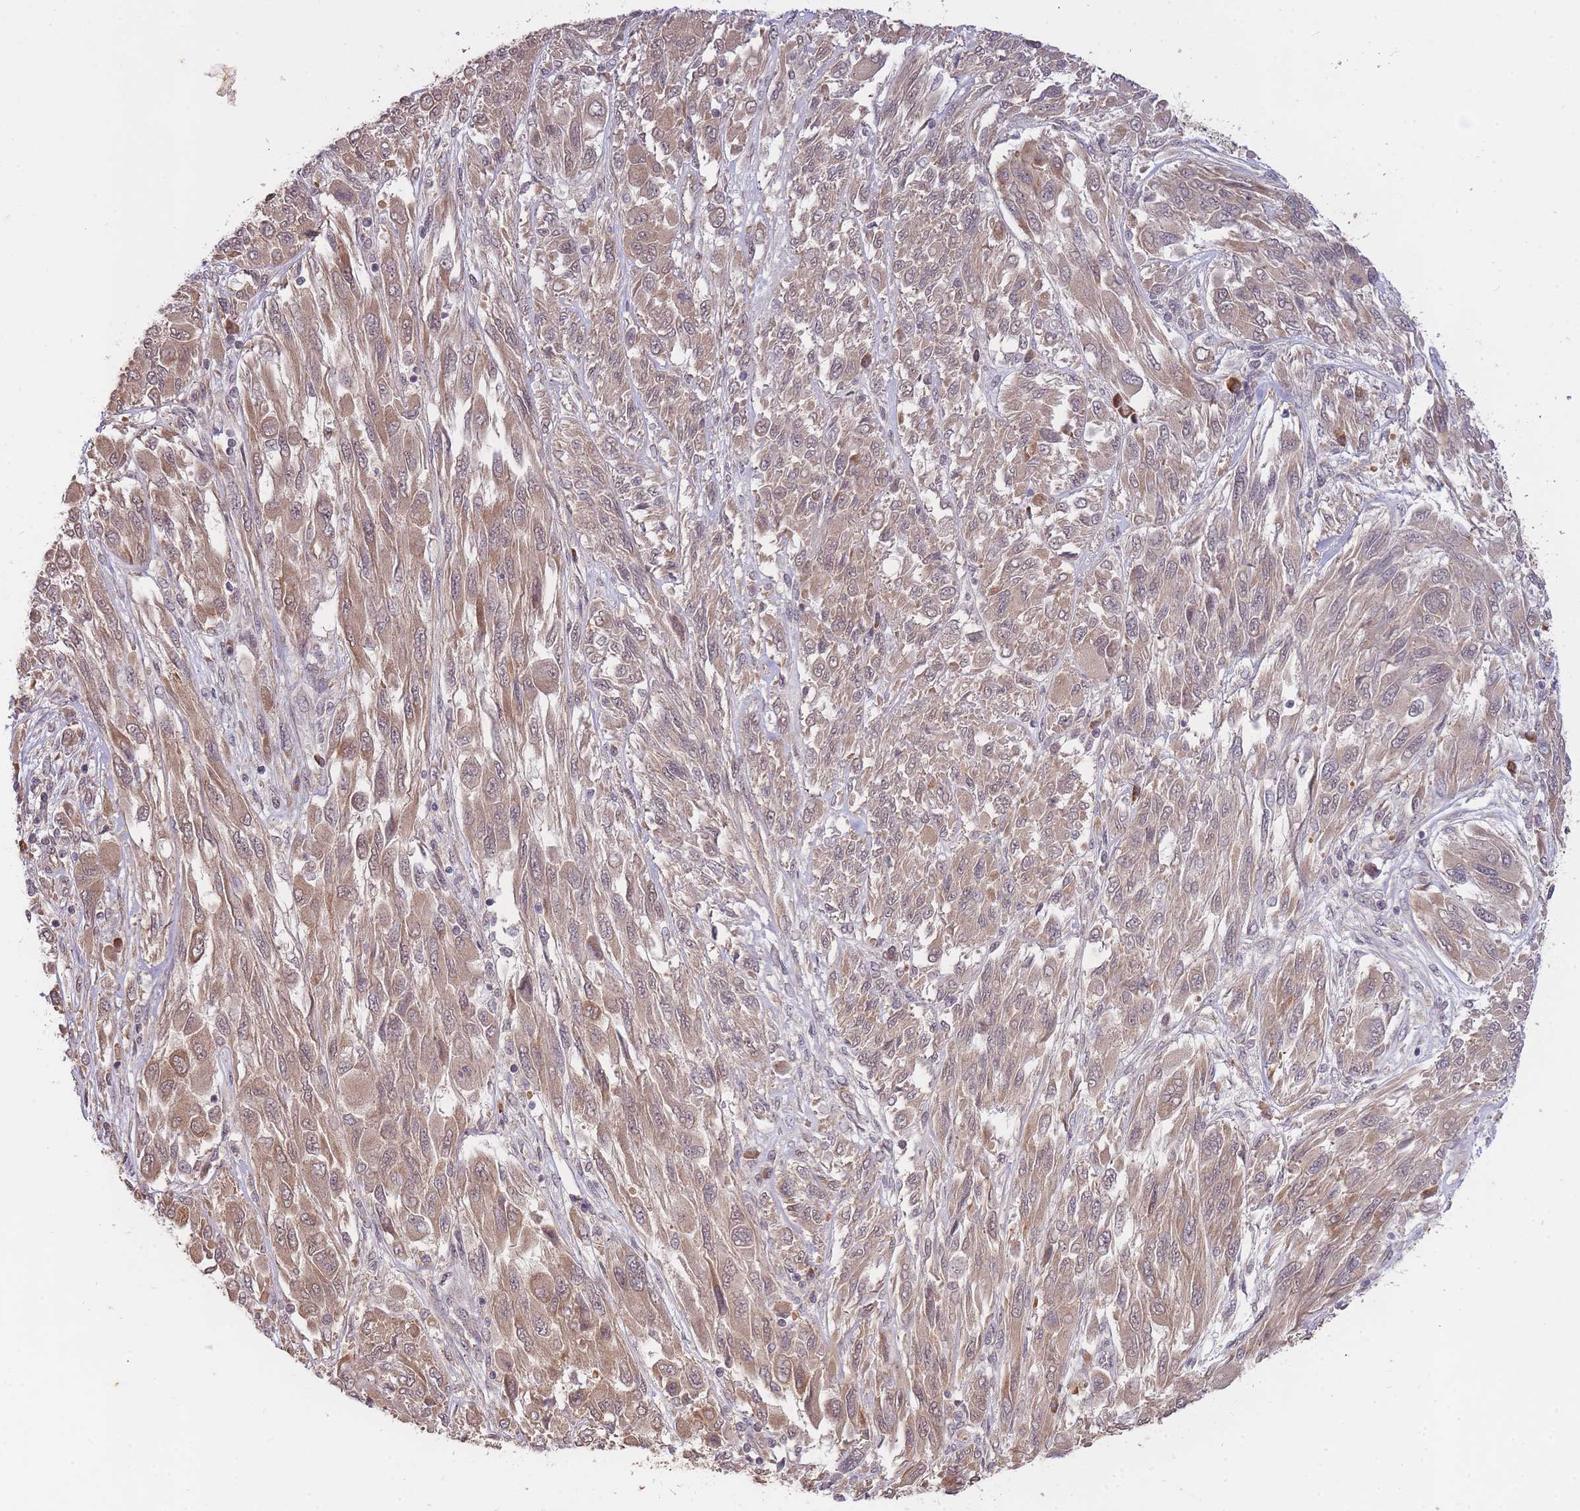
{"staining": {"intensity": "weak", "quantity": ">75%", "location": "cytoplasmic/membranous,nuclear"}, "tissue": "melanoma", "cell_type": "Tumor cells", "image_type": "cancer", "snomed": [{"axis": "morphology", "description": "Malignant melanoma, NOS"}, {"axis": "topography", "description": "Skin"}], "caption": "Protein expression analysis of melanoma reveals weak cytoplasmic/membranous and nuclear expression in approximately >75% of tumor cells.", "gene": "SMC6", "patient": {"sex": "female", "age": 91}}